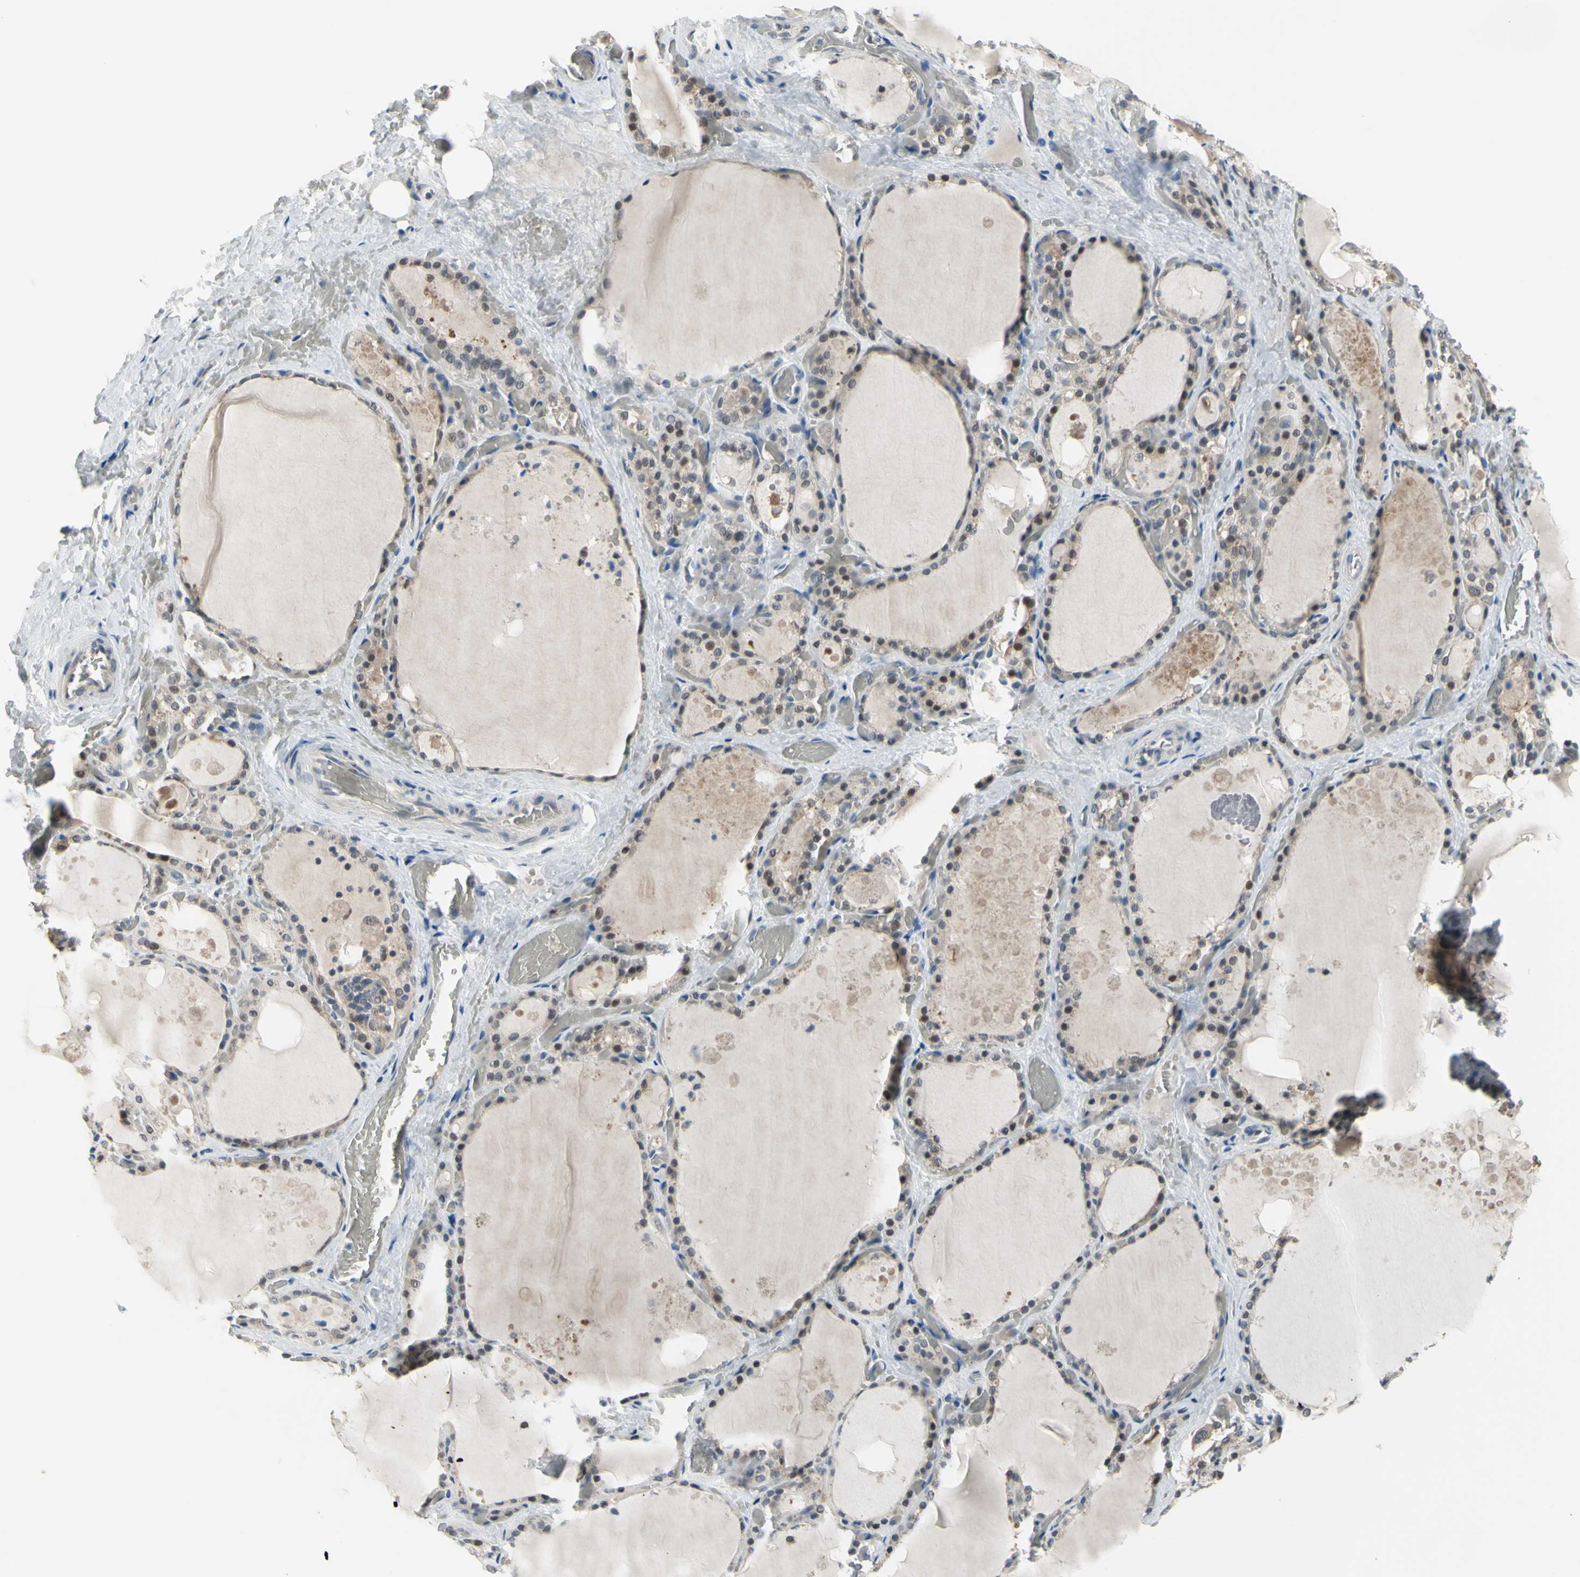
{"staining": {"intensity": "moderate", "quantity": ">75%", "location": "cytoplasmic/membranous,nuclear"}, "tissue": "thyroid gland", "cell_type": "Glandular cells", "image_type": "normal", "snomed": [{"axis": "morphology", "description": "Normal tissue, NOS"}, {"axis": "topography", "description": "Thyroid gland"}], "caption": "DAB (3,3'-diaminobenzidine) immunohistochemical staining of benign thyroid gland demonstrates moderate cytoplasmic/membranous,nuclear protein expression in about >75% of glandular cells. Nuclei are stained in blue.", "gene": "HSPA4", "patient": {"sex": "male", "age": 61}}